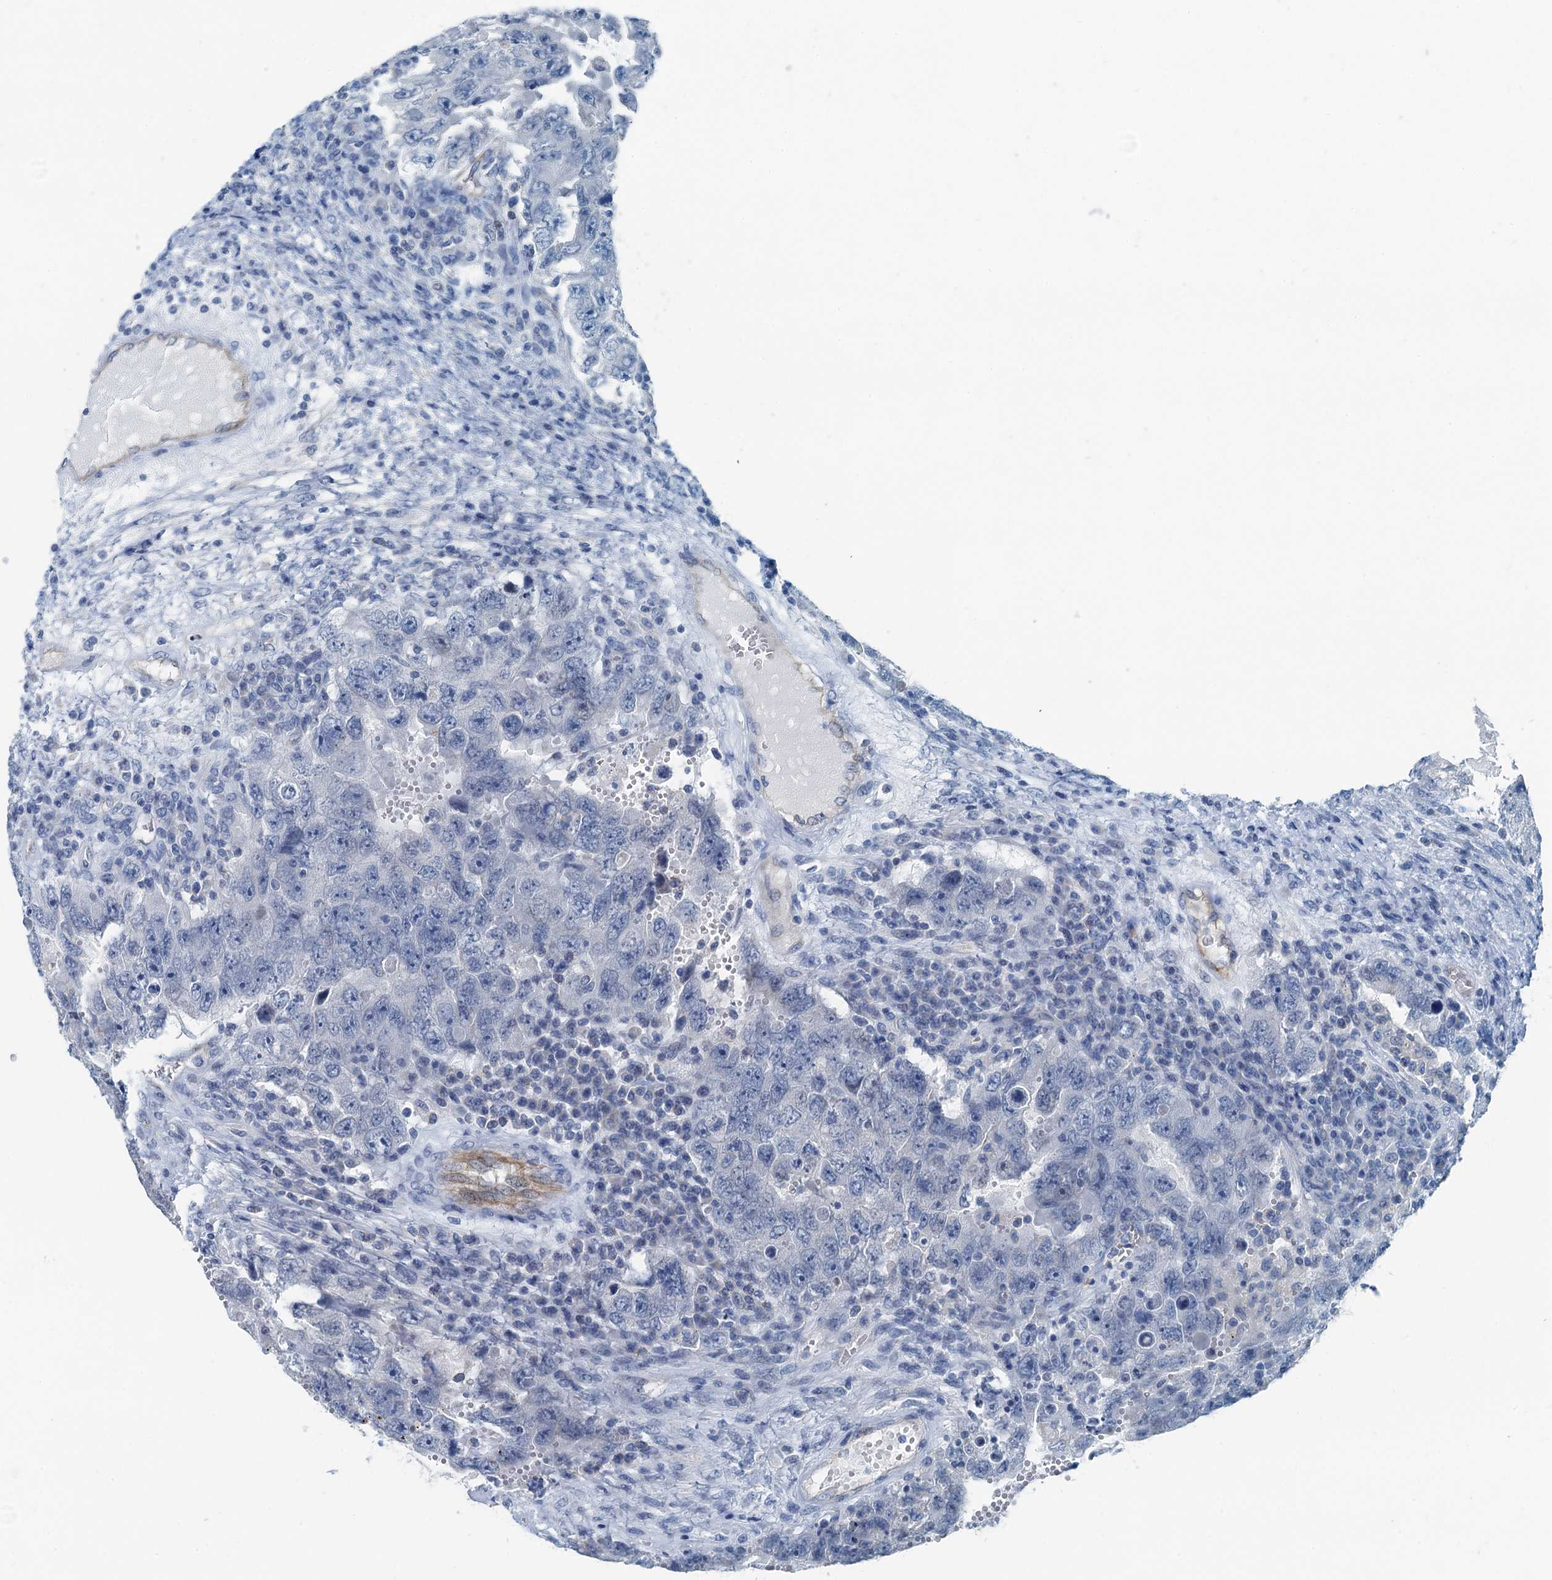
{"staining": {"intensity": "negative", "quantity": "none", "location": "none"}, "tissue": "testis cancer", "cell_type": "Tumor cells", "image_type": "cancer", "snomed": [{"axis": "morphology", "description": "Carcinoma, Embryonal, NOS"}, {"axis": "topography", "description": "Testis"}], "caption": "Testis cancer was stained to show a protein in brown. There is no significant positivity in tumor cells. (DAB immunohistochemistry (IHC) visualized using brightfield microscopy, high magnification).", "gene": "GFOD2", "patient": {"sex": "male", "age": 26}}